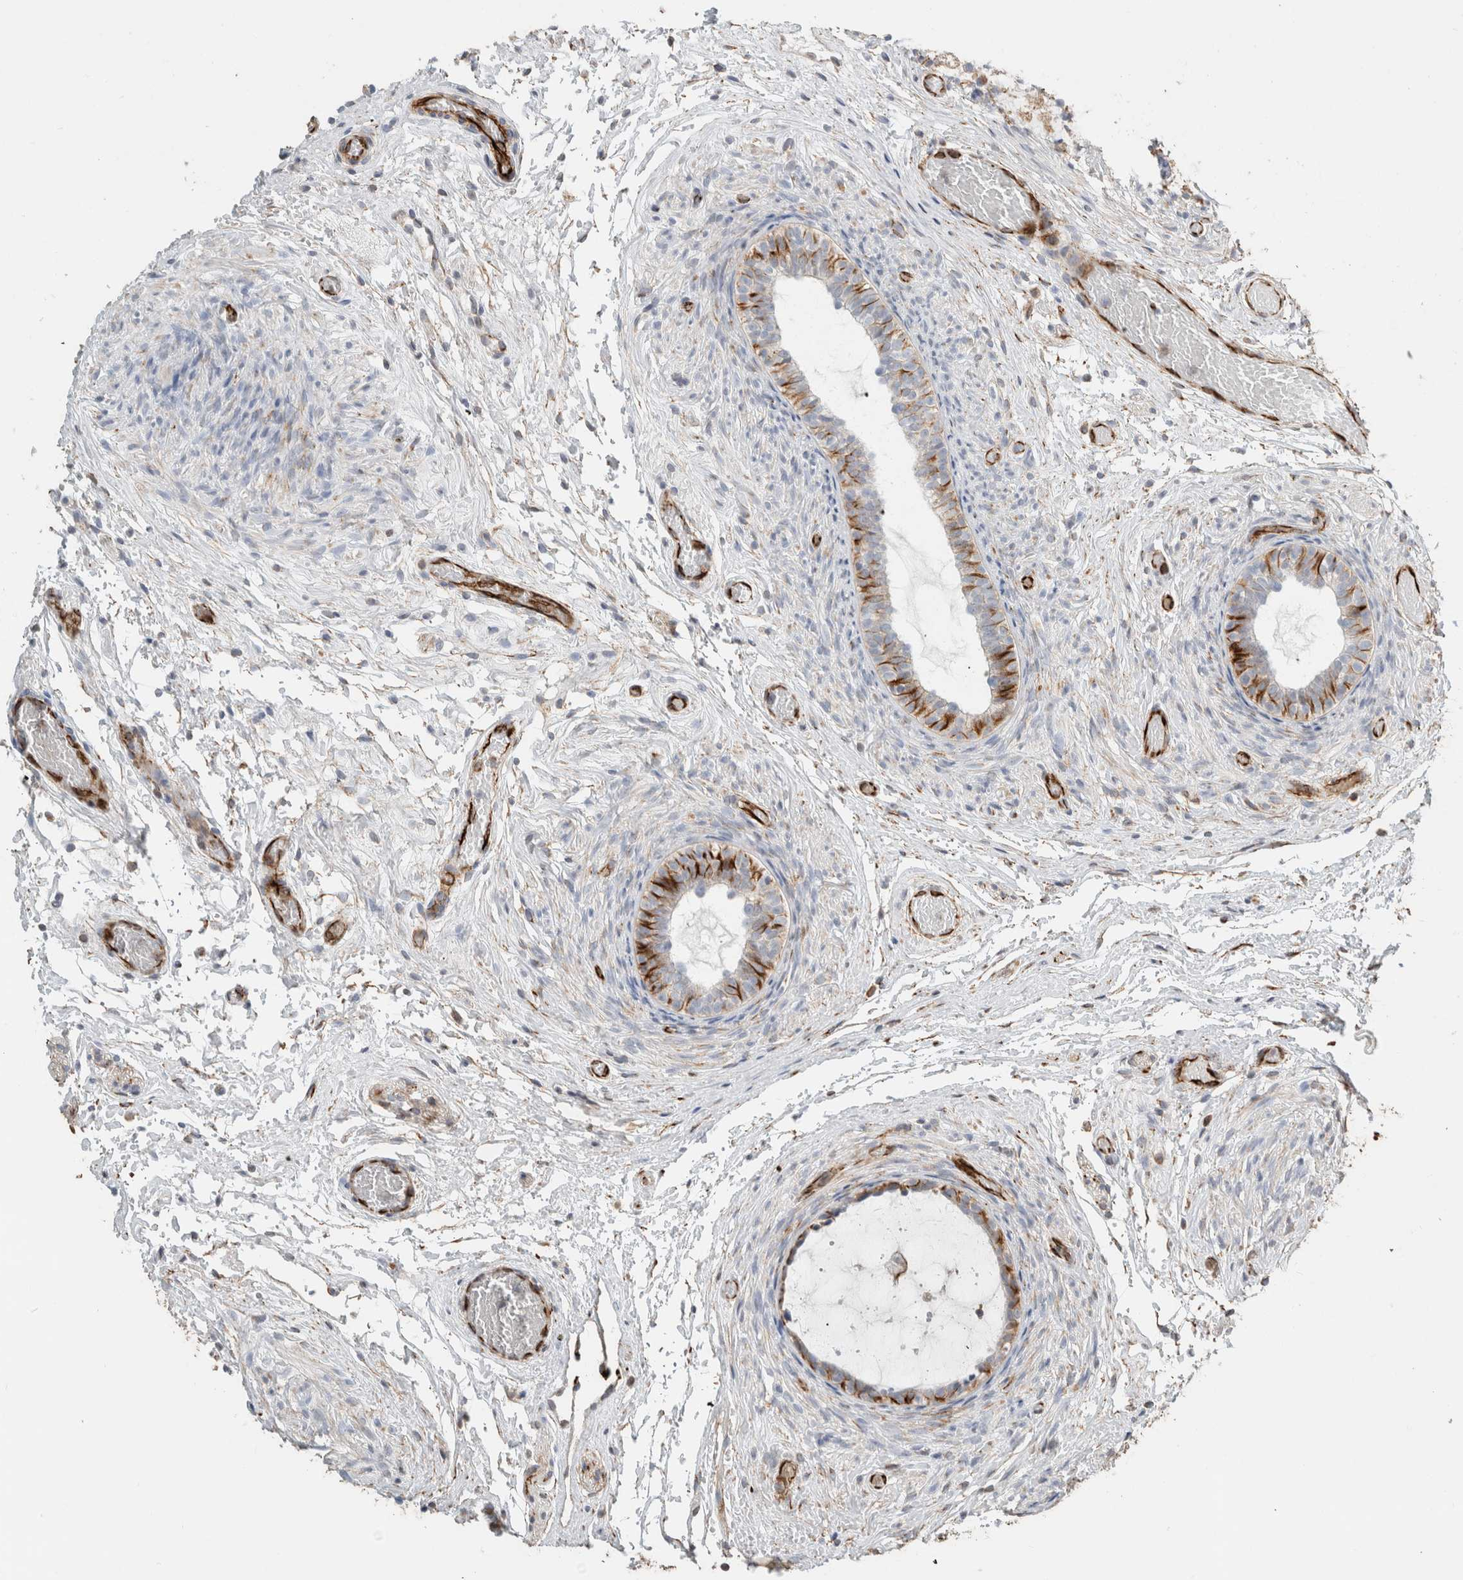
{"staining": {"intensity": "strong", "quantity": "<25%", "location": "cytoplasmic/membranous"}, "tissue": "epididymis", "cell_type": "Glandular cells", "image_type": "normal", "snomed": [{"axis": "morphology", "description": "Normal tissue, NOS"}, {"axis": "topography", "description": "Epididymis"}], "caption": "Immunohistochemical staining of benign human epididymis reveals strong cytoplasmic/membranous protein staining in about <25% of glandular cells.", "gene": "LY86", "patient": {"sex": "male", "age": 5}}